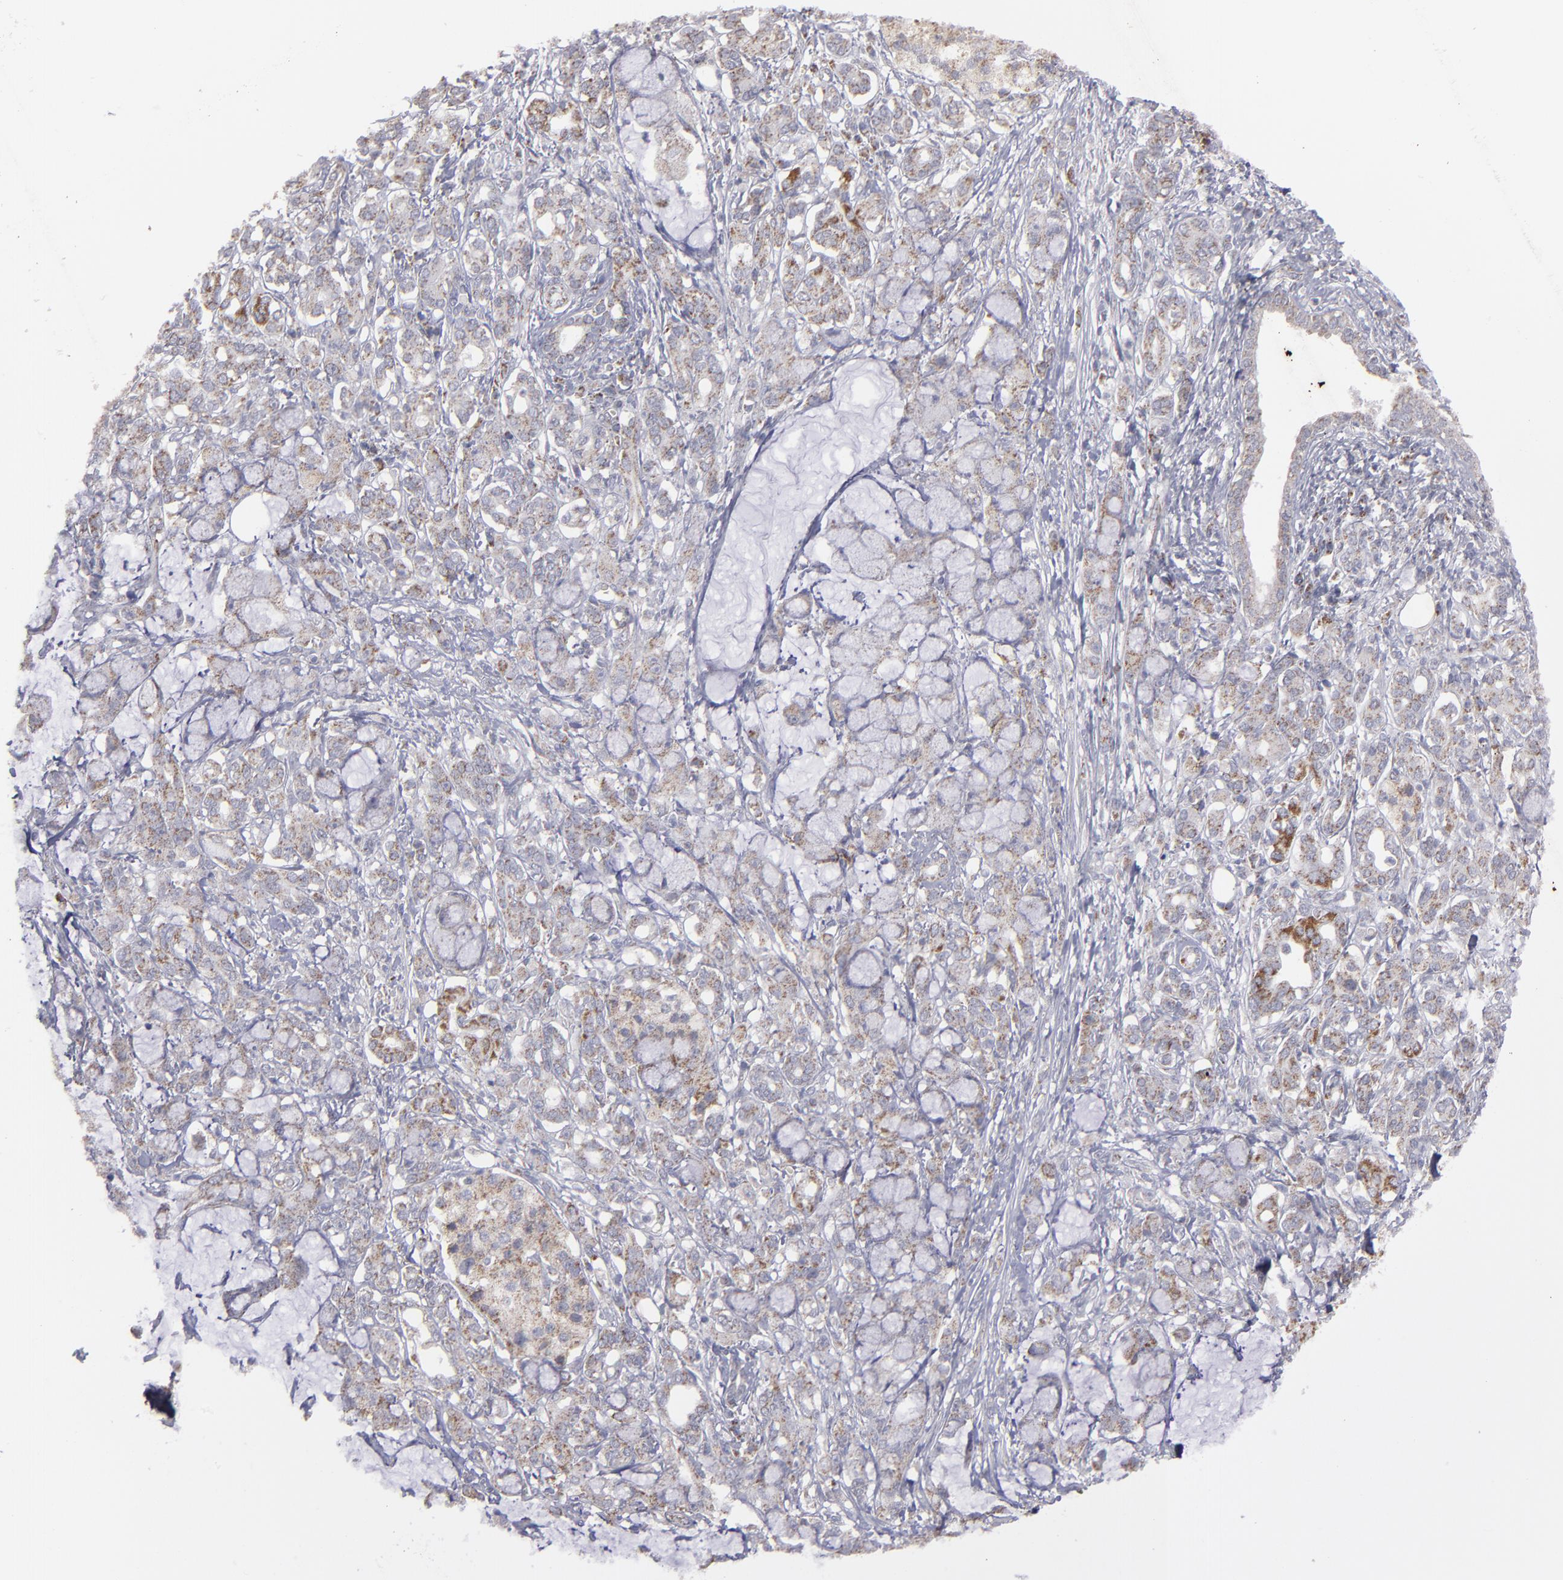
{"staining": {"intensity": "weak", "quantity": "25%-75%", "location": "cytoplasmic/membranous"}, "tissue": "pancreatic cancer", "cell_type": "Tumor cells", "image_type": "cancer", "snomed": [{"axis": "morphology", "description": "Adenocarcinoma, NOS"}, {"axis": "topography", "description": "Pancreas"}], "caption": "Protein expression by IHC exhibits weak cytoplasmic/membranous expression in approximately 25%-75% of tumor cells in pancreatic adenocarcinoma.", "gene": "MYOM2", "patient": {"sex": "female", "age": 73}}